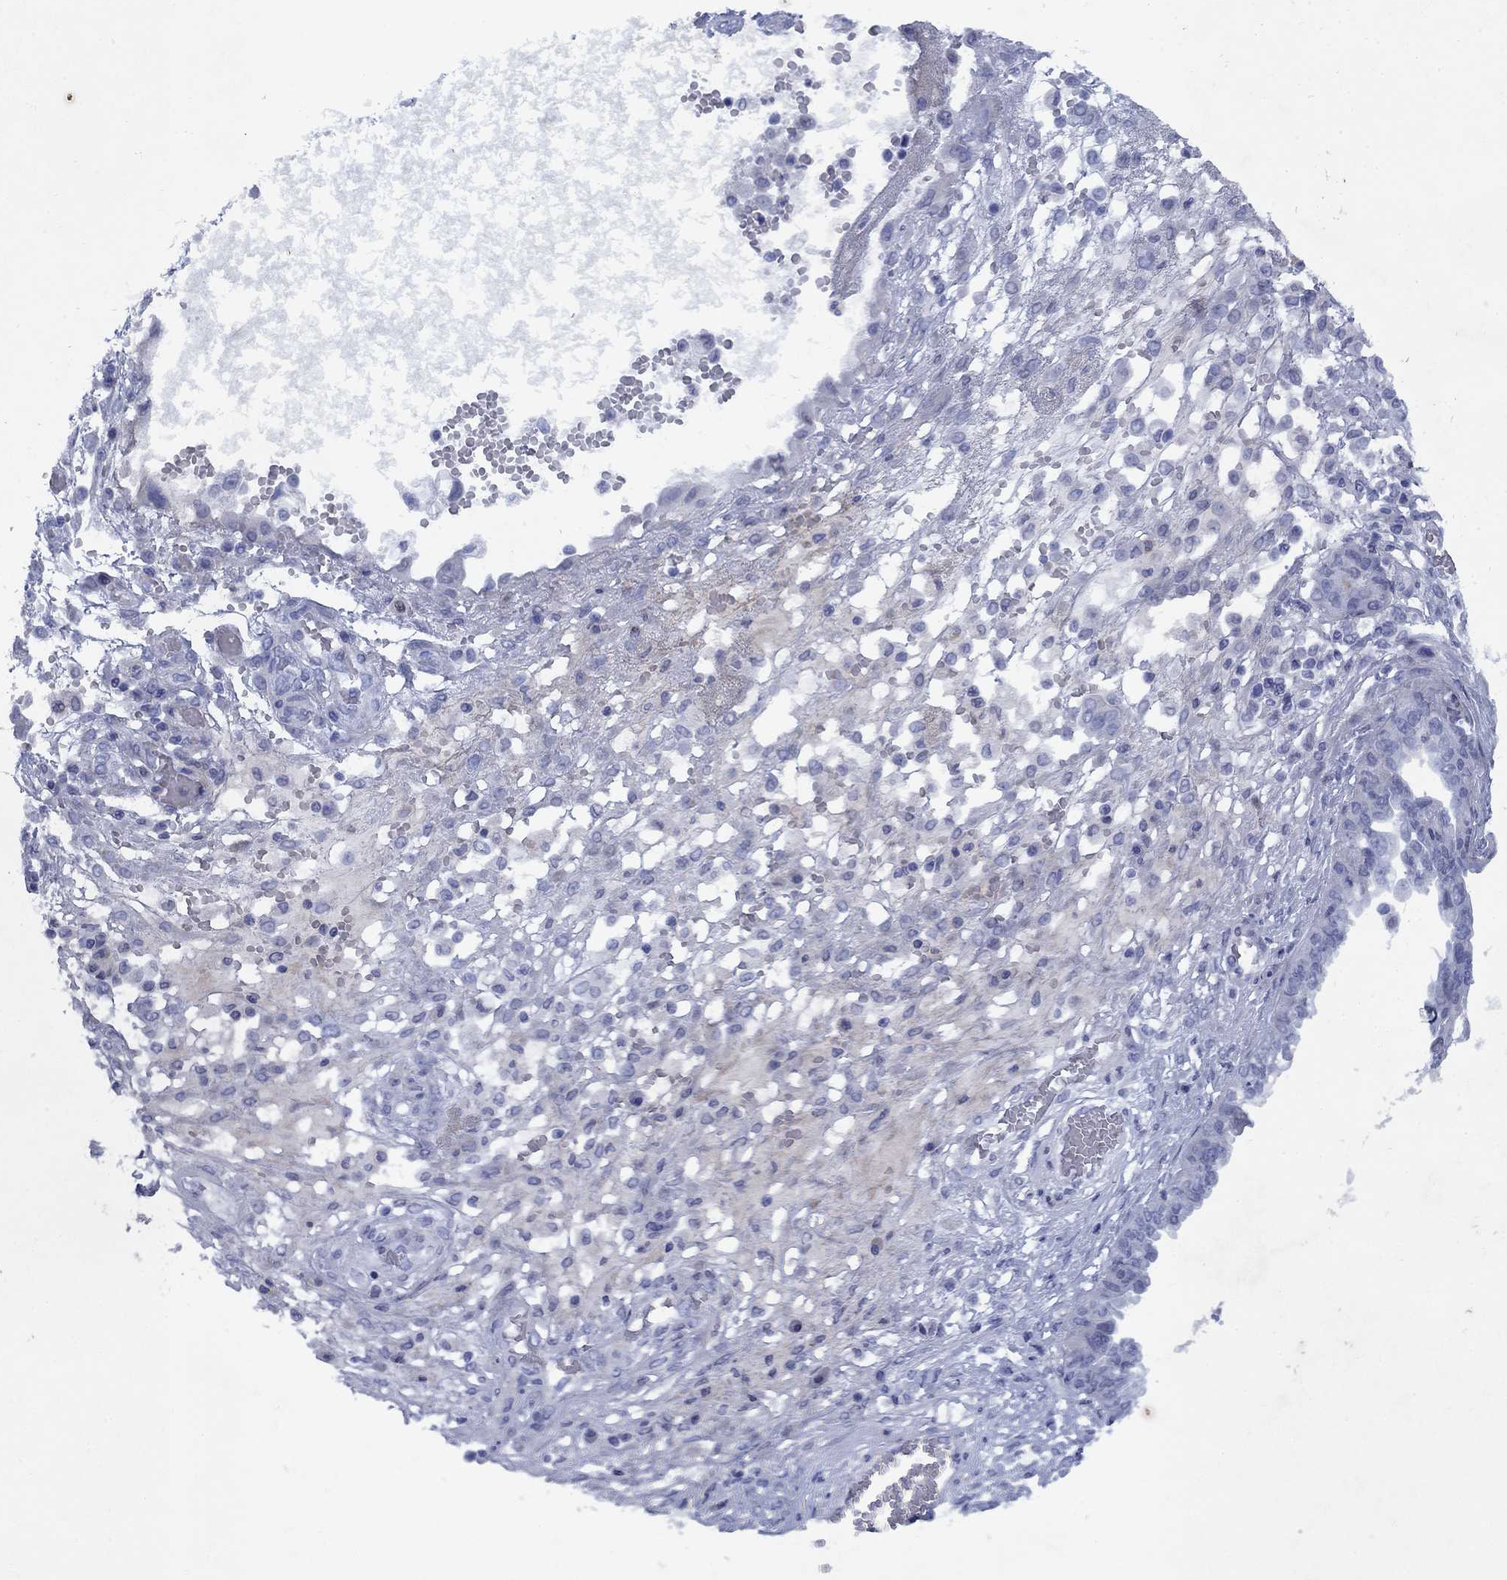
{"staining": {"intensity": "negative", "quantity": "none", "location": "none"}, "tissue": "ovarian cancer", "cell_type": "Tumor cells", "image_type": "cancer", "snomed": [{"axis": "morphology", "description": "Cystadenocarcinoma, serous, NOS"}, {"axis": "topography", "description": "Ovary"}], "caption": "Immunohistochemistry (IHC) of serous cystadenocarcinoma (ovarian) reveals no positivity in tumor cells. Brightfield microscopy of IHC stained with DAB (3,3'-diaminobenzidine) (brown) and hematoxylin (blue), captured at high magnification.", "gene": "STAB2", "patient": {"sex": "female", "age": 67}}